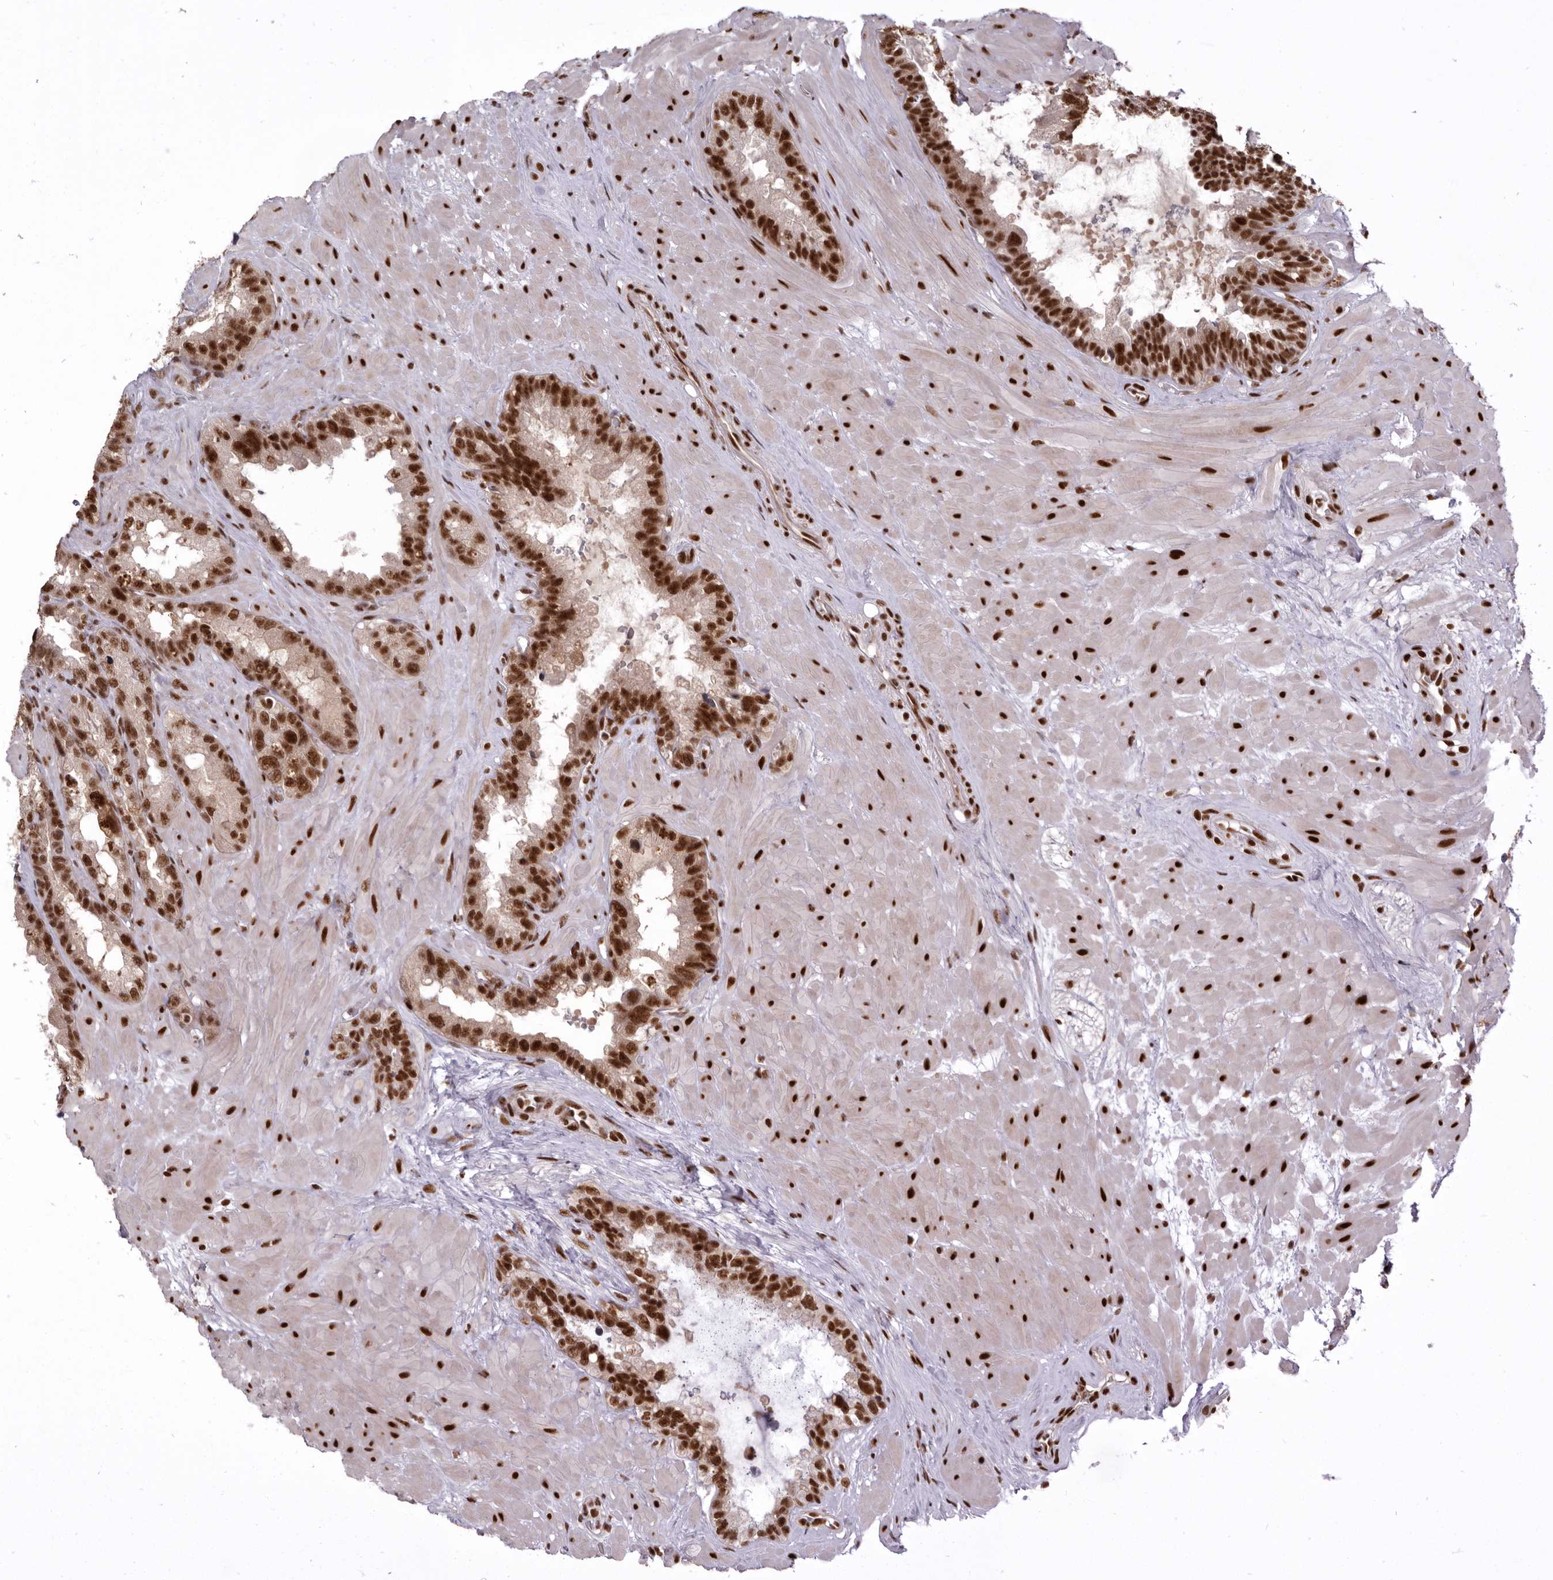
{"staining": {"intensity": "strong", "quantity": ">75%", "location": "nuclear"}, "tissue": "seminal vesicle", "cell_type": "Glandular cells", "image_type": "normal", "snomed": [{"axis": "morphology", "description": "Normal tissue, NOS"}, {"axis": "topography", "description": "Seminal veicle"}], "caption": "Immunohistochemistry image of unremarkable seminal vesicle: seminal vesicle stained using immunohistochemistry exhibits high levels of strong protein expression localized specifically in the nuclear of glandular cells, appearing as a nuclear brown color.", "gene": "CHTOP", "patient": {"sex": "male", "age": 80}}